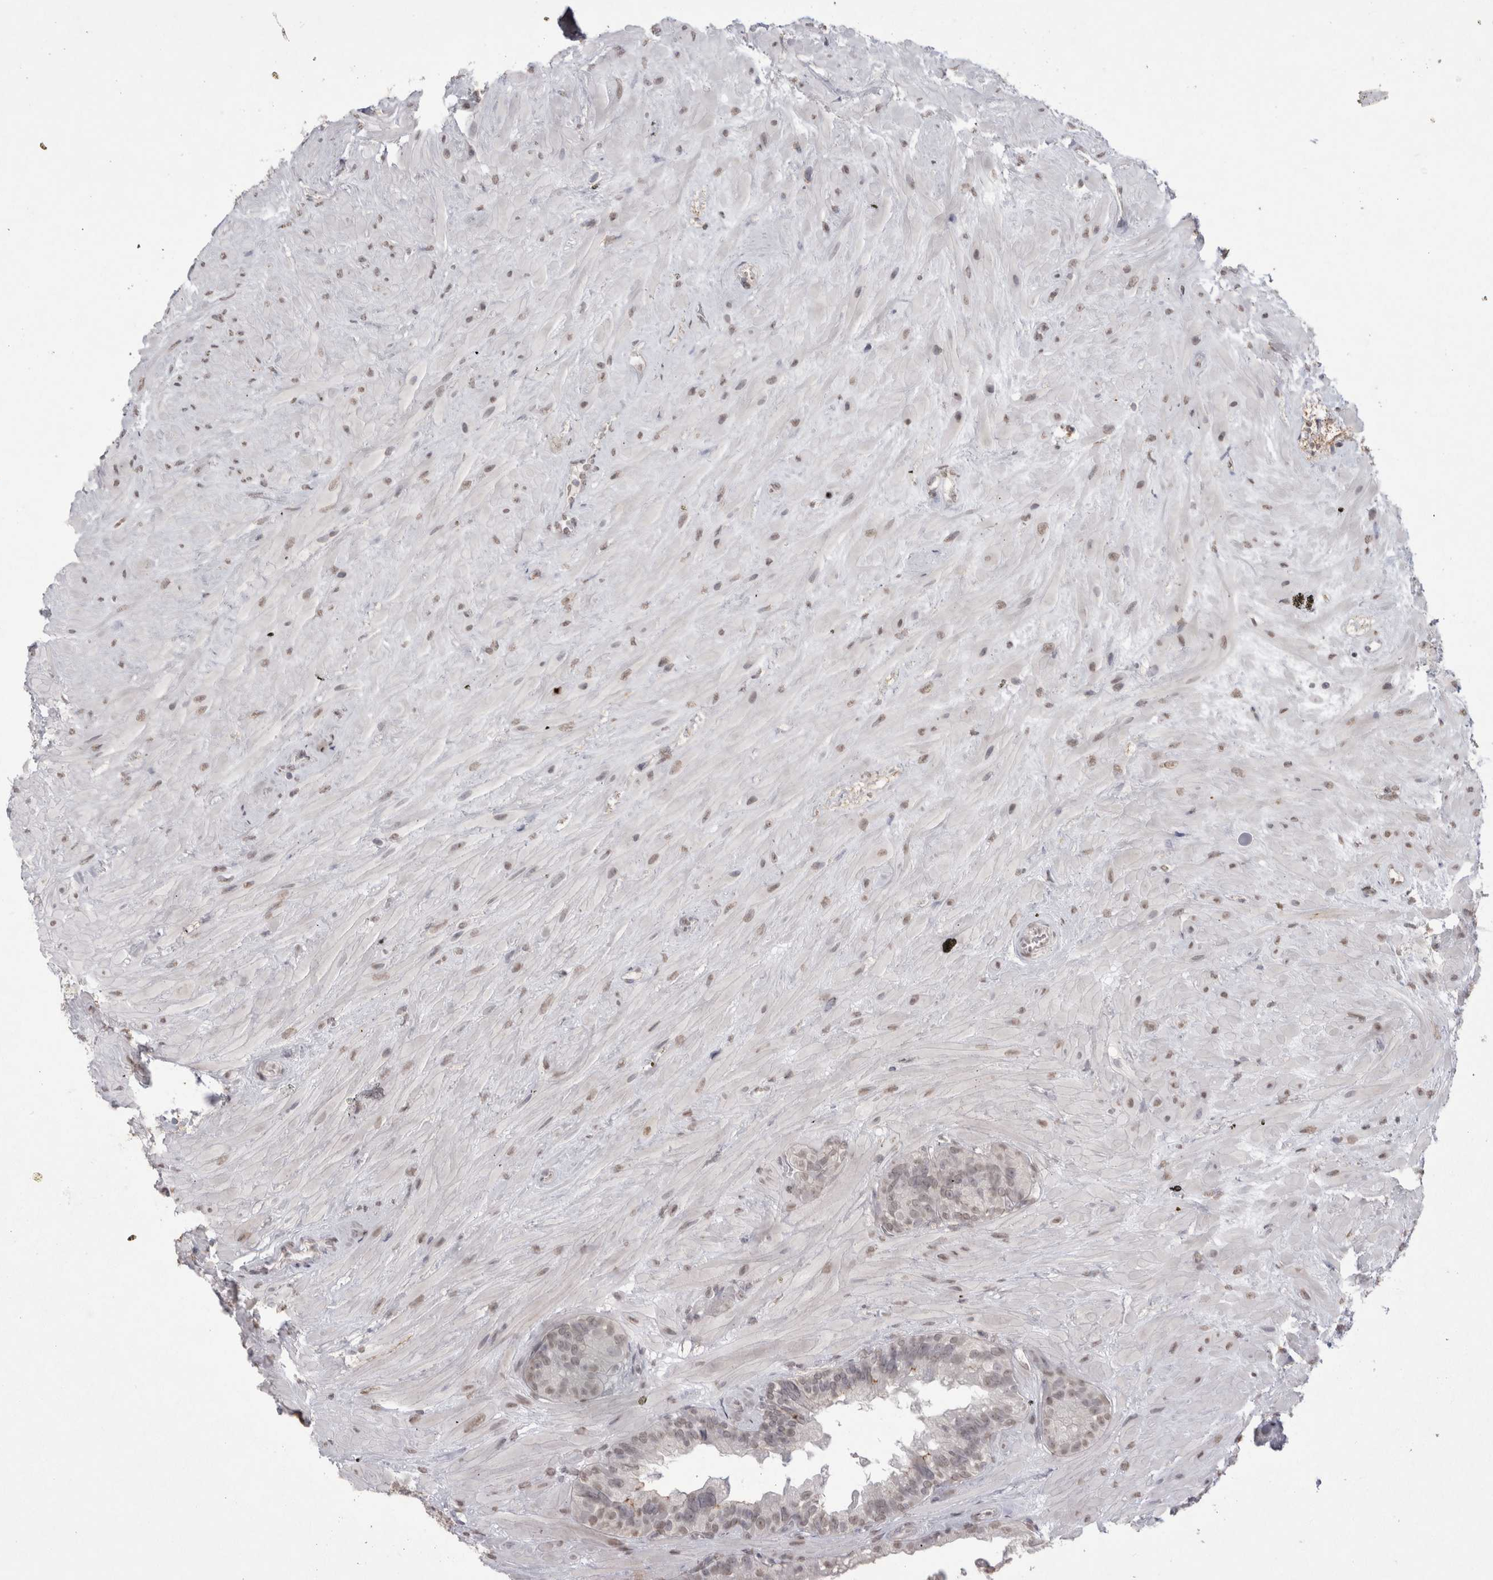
{"staining": {"intensity": "weak", "quantity": "<25%", "location": "nuclear"}, "tissue": "seminal vesicle", "cell_type": "Glandular cells", "image_type": "normal", "snomed": [{"axis": "morphology", "description": "Normal tissue, NOS"}, {"axis": "topography", "description": "Seminal veicle"}], "caption": "This histopathology image is of normal seminal vesicle stained with immunohistochemistry to label a protein in brown with the nuclei are counter-stained blue. There is no expression in glandular cells.", "gene": "DDX4", "patient": {"sex": "male", "age": 80}}